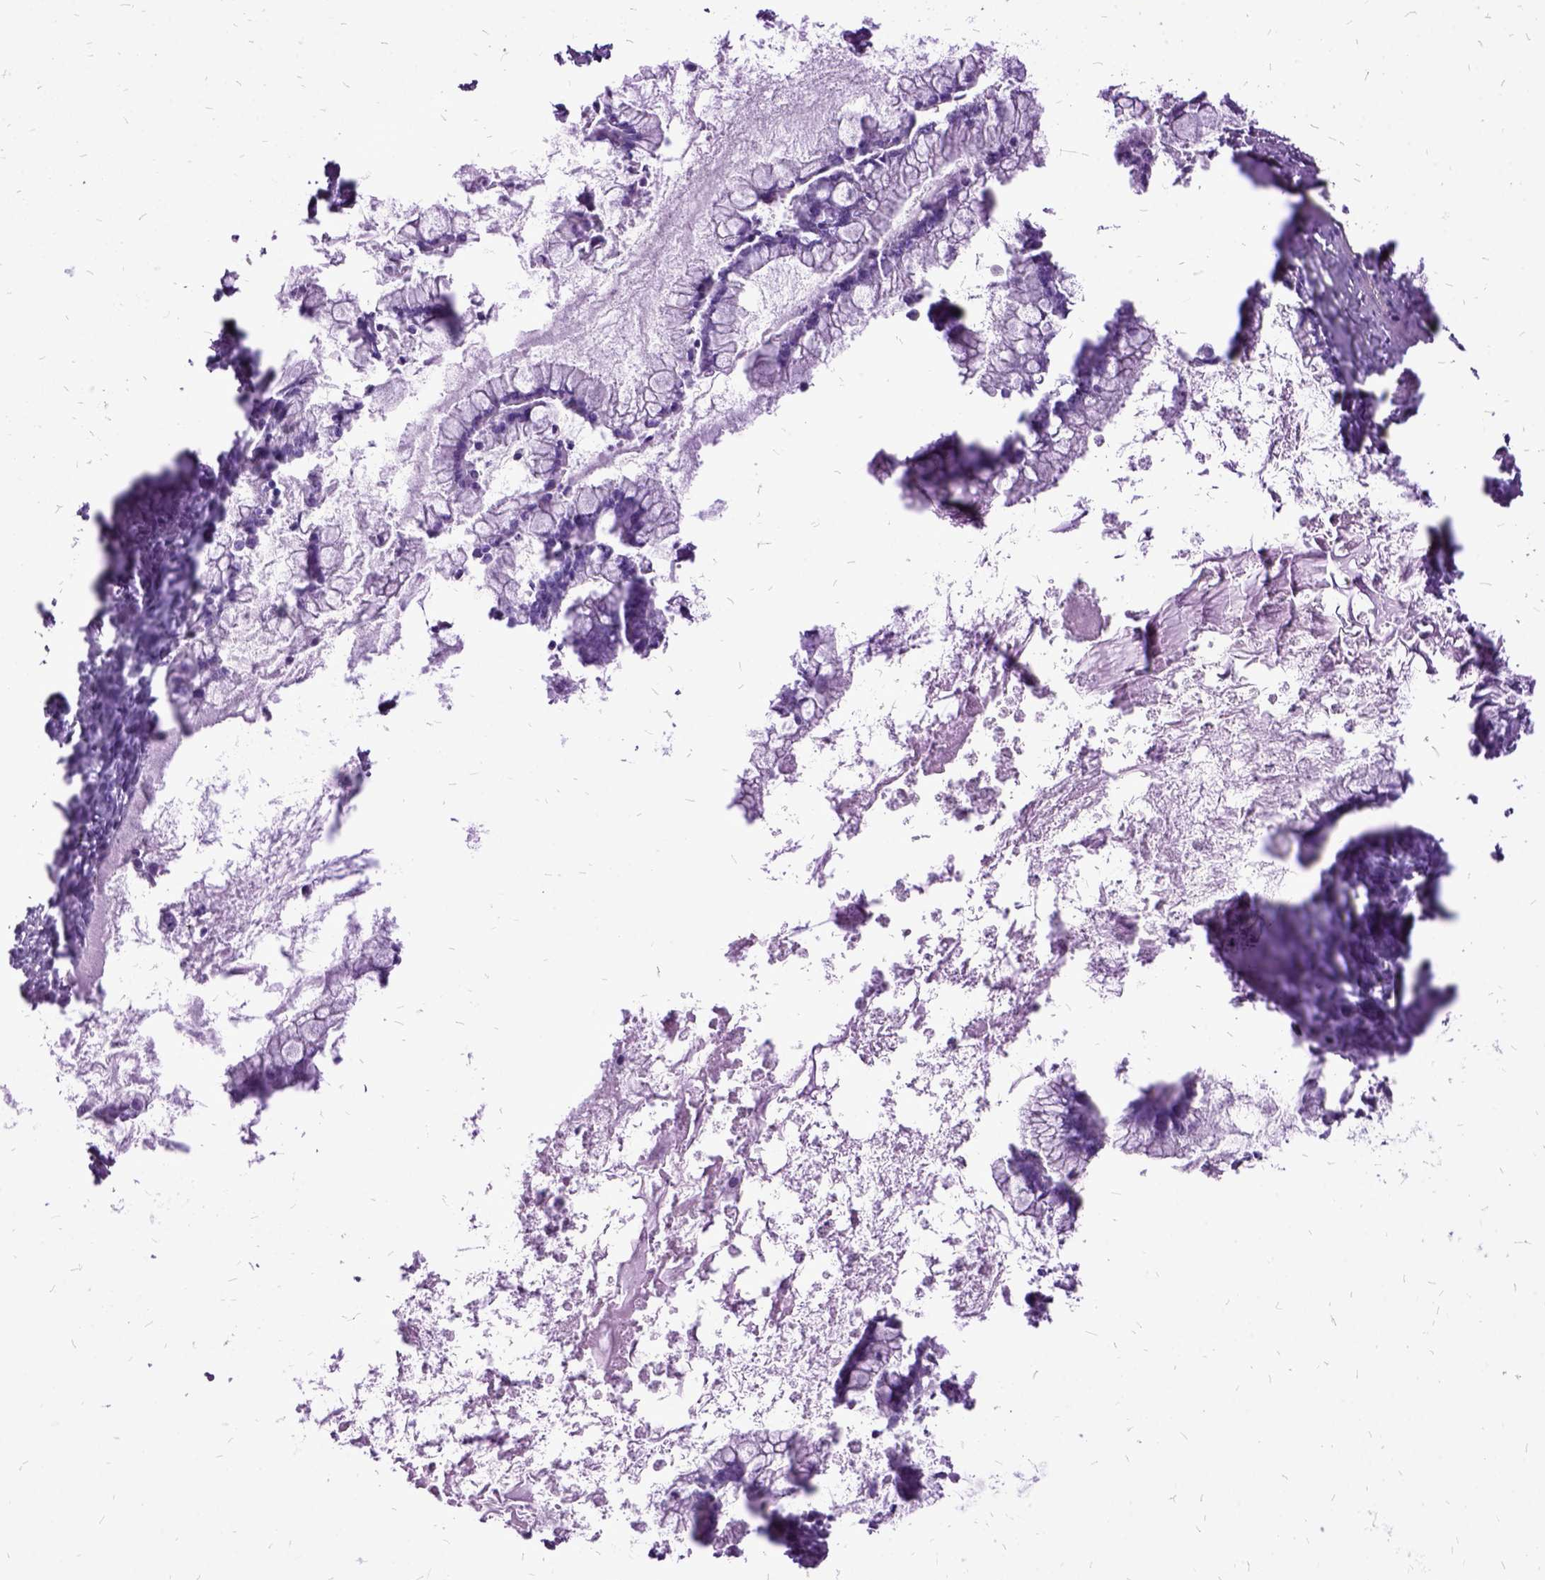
{"staining": {"intensity": "negative", "quantity": "none", "location": "none"}, "tissue": "ovarian cancer", "cell_type": "Tumor cells", "image_type": "cancer", "snomed": [{"axis": "morphology", "description": "Cystadenocarcinoma, mucinous, NOS"}, {"axis": "topography", "description": "Ovary"}], "caption": "Human mucinous cystadenocarcinoma (ovarian) stained for a protein using immunohistochemistry (IHC) displays no expression in tumor cells.", "gene": "MME", "patient": {"sex": "female", "age": 67}}